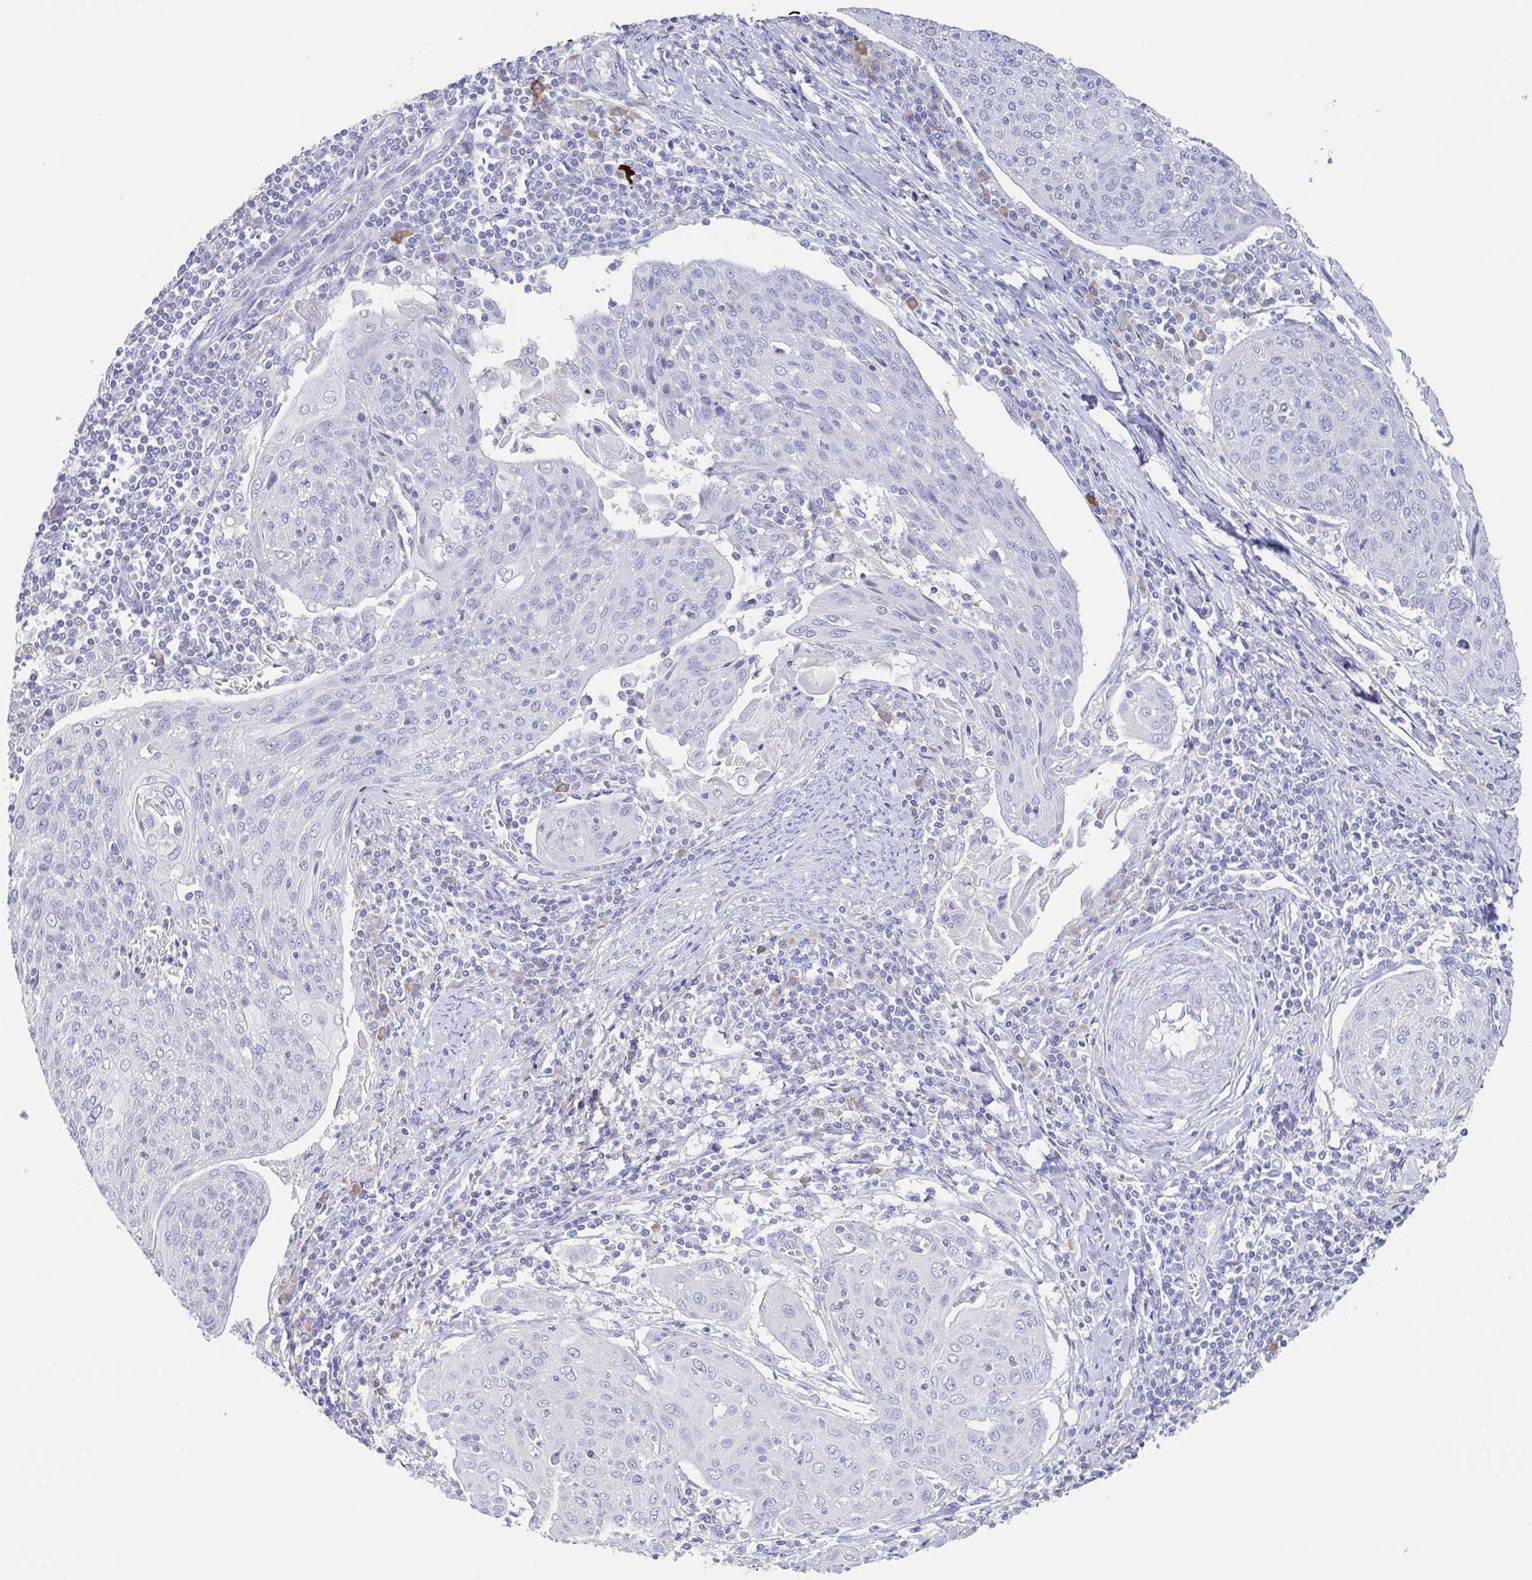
{"staining": {"intensity": "negative", "quantity": "none", "location": "none"}, "tissue": "cervical cancer", "cell_type": "Tumor cells", "image_type": "cancer", "snomed": [{"axis": "morphology", "description": "Squamous cell carcinoma, NOS"}, {"axis": "topography", "description": "Cervix"}], "caption": "Protein analysis of cervical squamous cell carcinoma exhibits no significant staining in tumor cells.", "gene": "NOXRED1", "patient": {"sex": "female", "age": 67}}